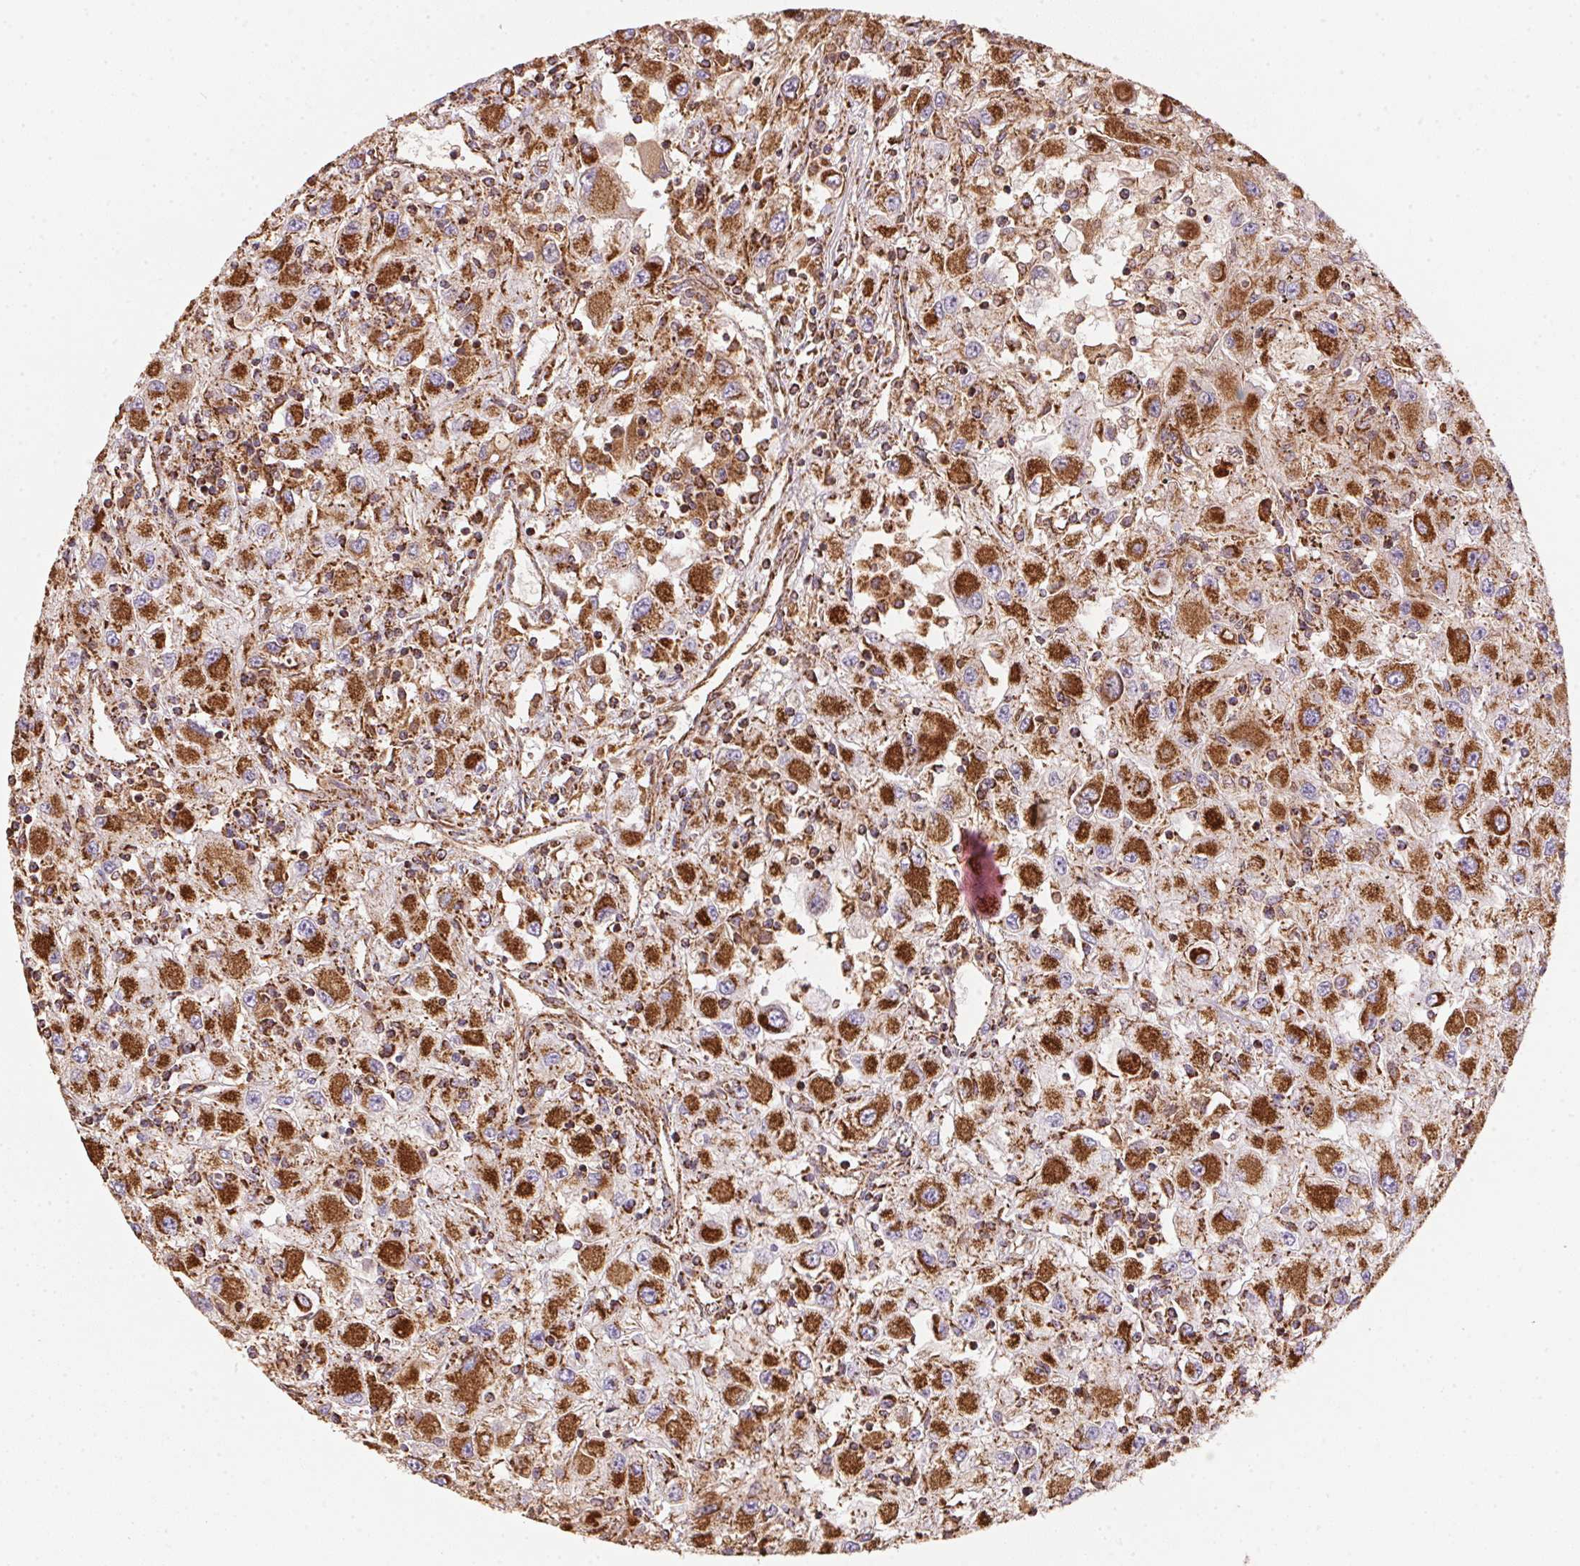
{"staining": {"intensity": "strong", "quantity": ">75%", "location": "cytoplasmic/membranous"}, "tissue": "renal cancer", "cell_type": "Tumor cells", "image_type": "cancer", "snomed": [{"axis": "morphology", "description": "Adenocarcinoma, NOS"}, {"axis": "topography", "description": "Kidney"}], "caption": "Human renal adenocarcinoma stained for a protein (brown) exhibits strong cytoplasmic/membranous positive expression in about >75% of tumor cells.", "gene": "NDUFS2", "patient": {"sex": "female", "age": 67}}